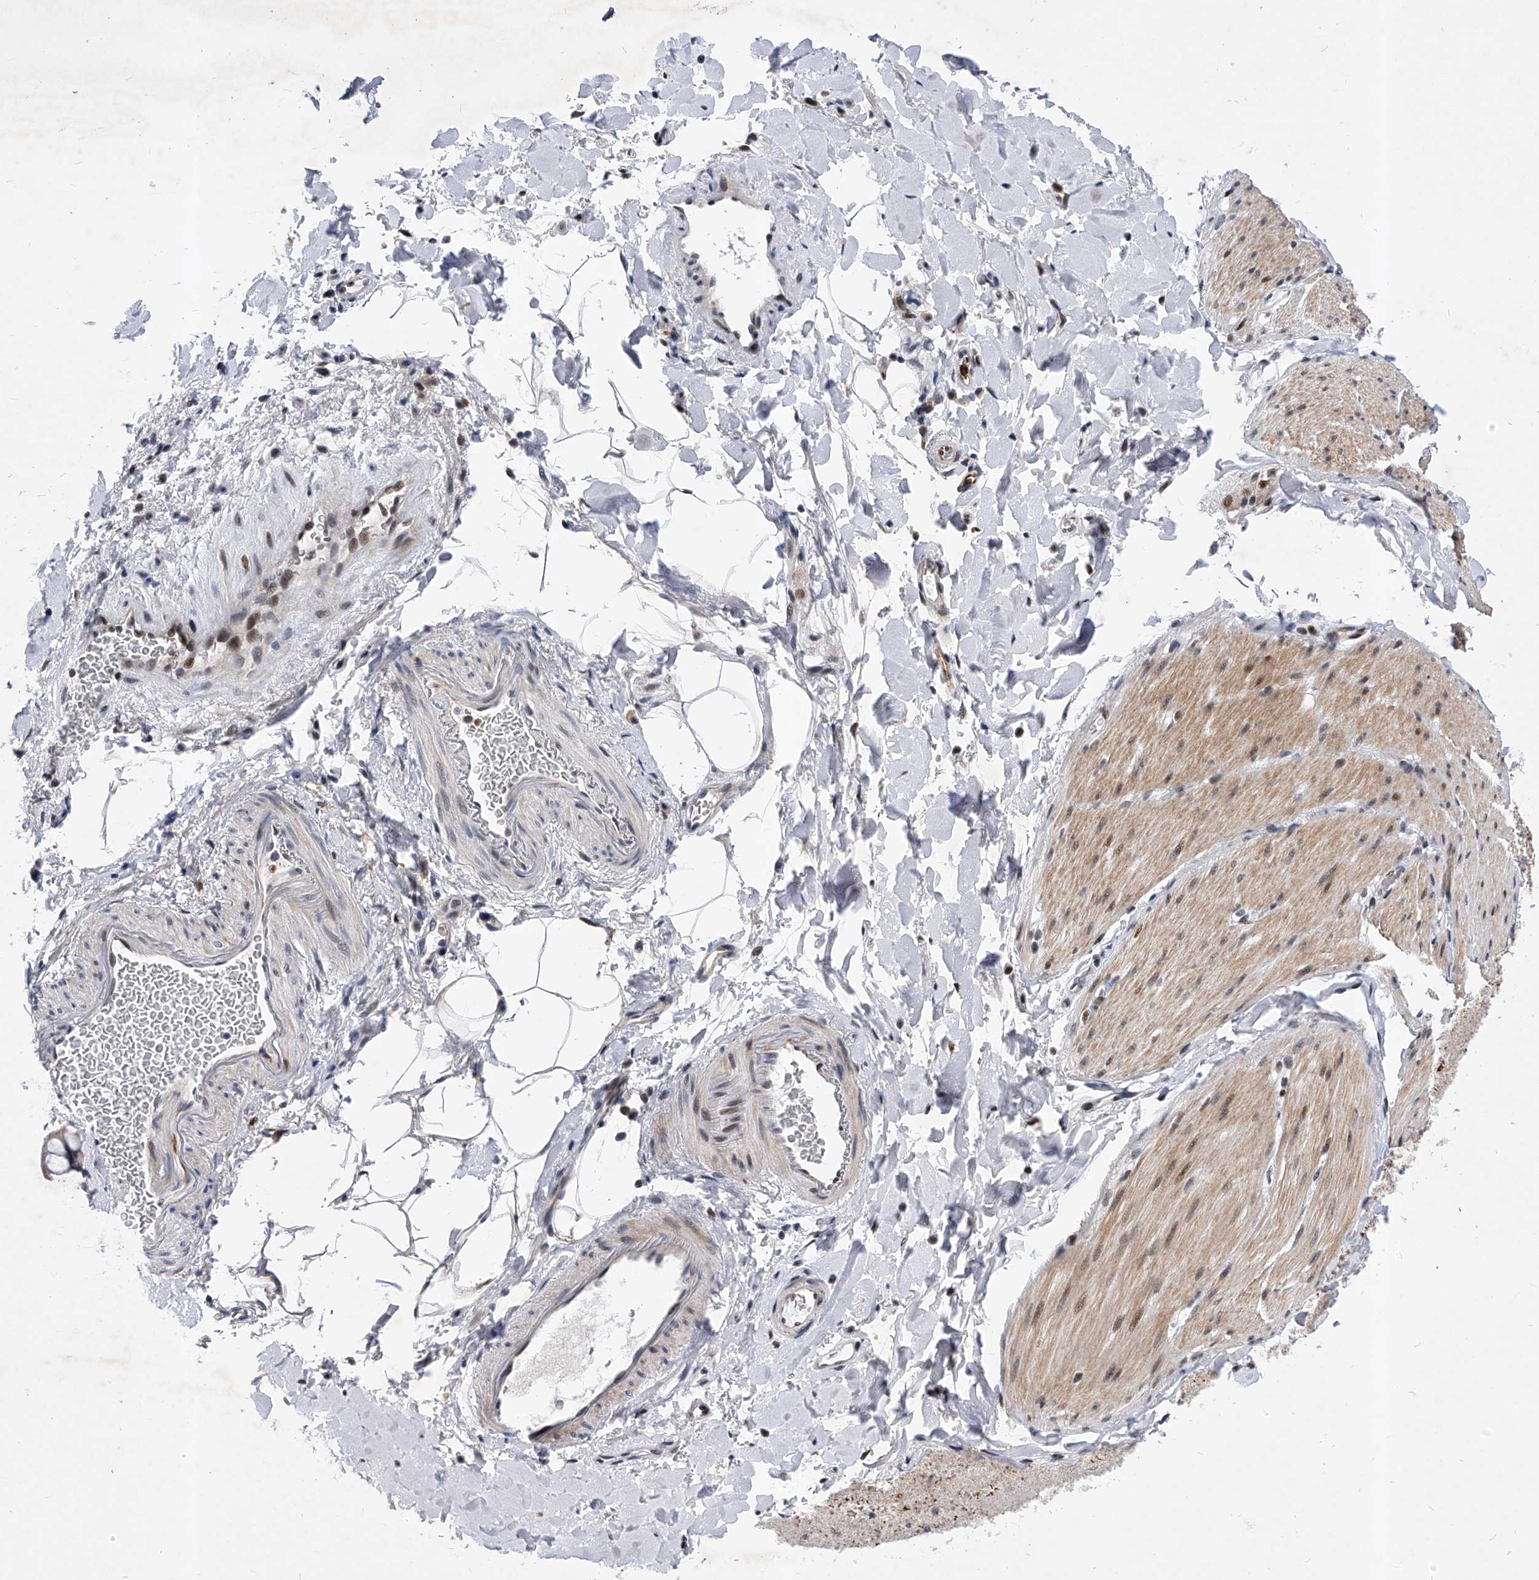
{"staining": {"intensity": "moderate", "quantity": "<25%", "location": "cytoplasmic/membranous,nuclear"}, "tissue": "smooth muscle", "cell_type": "Smooth muscle cells", "image_type": "normal", "snomed": [{"axis": "morphology", "description": "Normal tissue, NOS"}, {"axis": "topography", "description": "Smooth muscle"}, {"axis": "topography", "description": "Small intestine"}], "caption": "Protein staining shows moderate cytoplasmic/membranous,nuclear staining in approximately <25% of smooth muscle cells in normal smooth muscle.", "gene": "TESK2", "patient": {"sex": "female", "age": 84}}